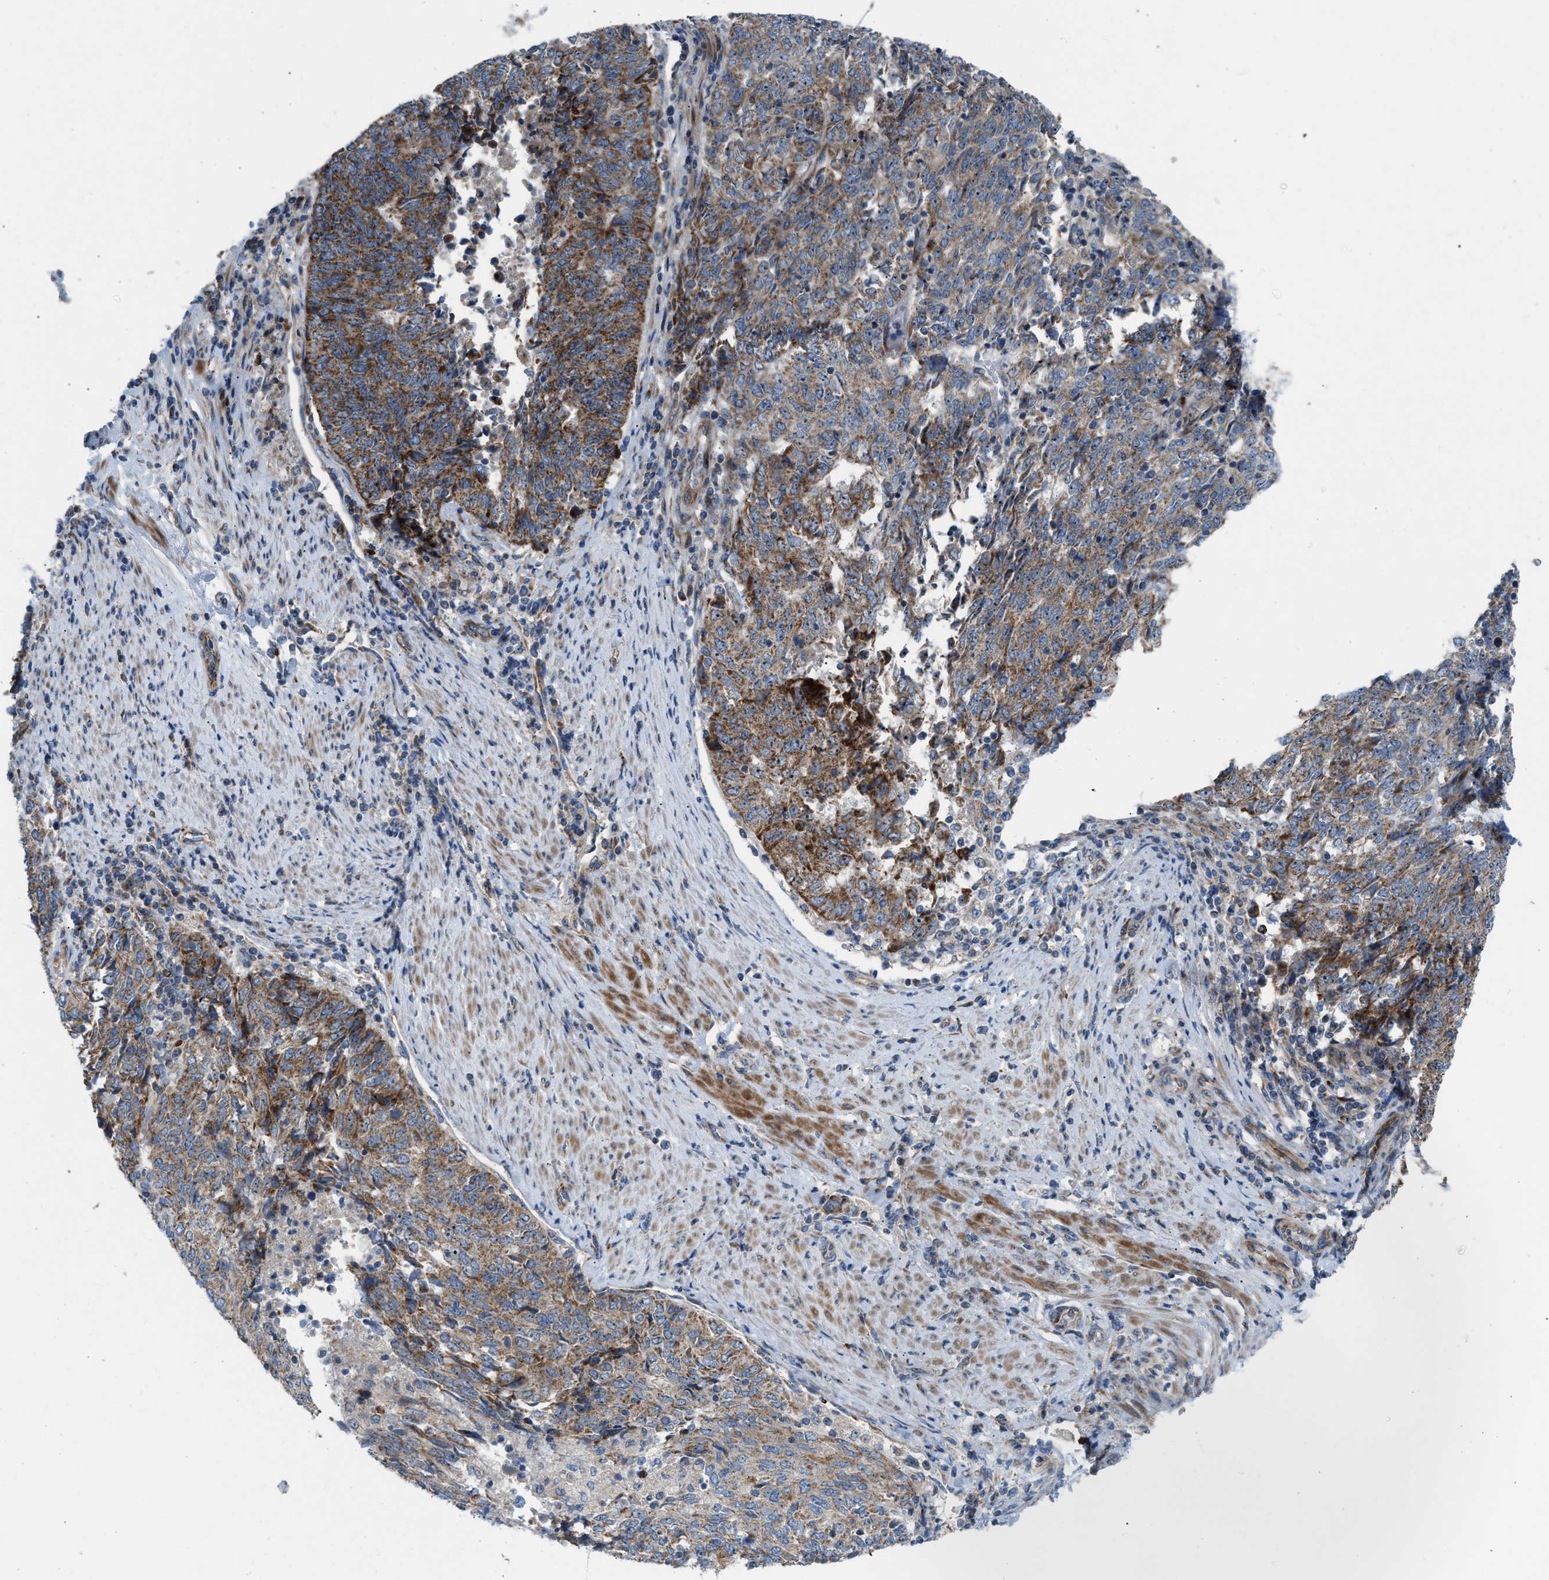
{"staining": {"intensity": "moderate", "quantity": ">75%", "location": "cytoplasmic/membranous"}, "tissue": "endometrial cancer", "cell_type": "Tumor cells", "image_type": "cancer", "snomed": [{"axis": "morphology", "description": "Adenocarcinoma, NOS"}, {"axis": "topography", "description": "Endometrium"}], "caption": "Brown immunohistochemical staining in endometrial cancer (adenocarcinoma) reveals moderate cytoplasmic/membranous staining in about >75% of tumor cells.", "gene": "TPH1", "patient": {"sex": "female", "age": 80}}